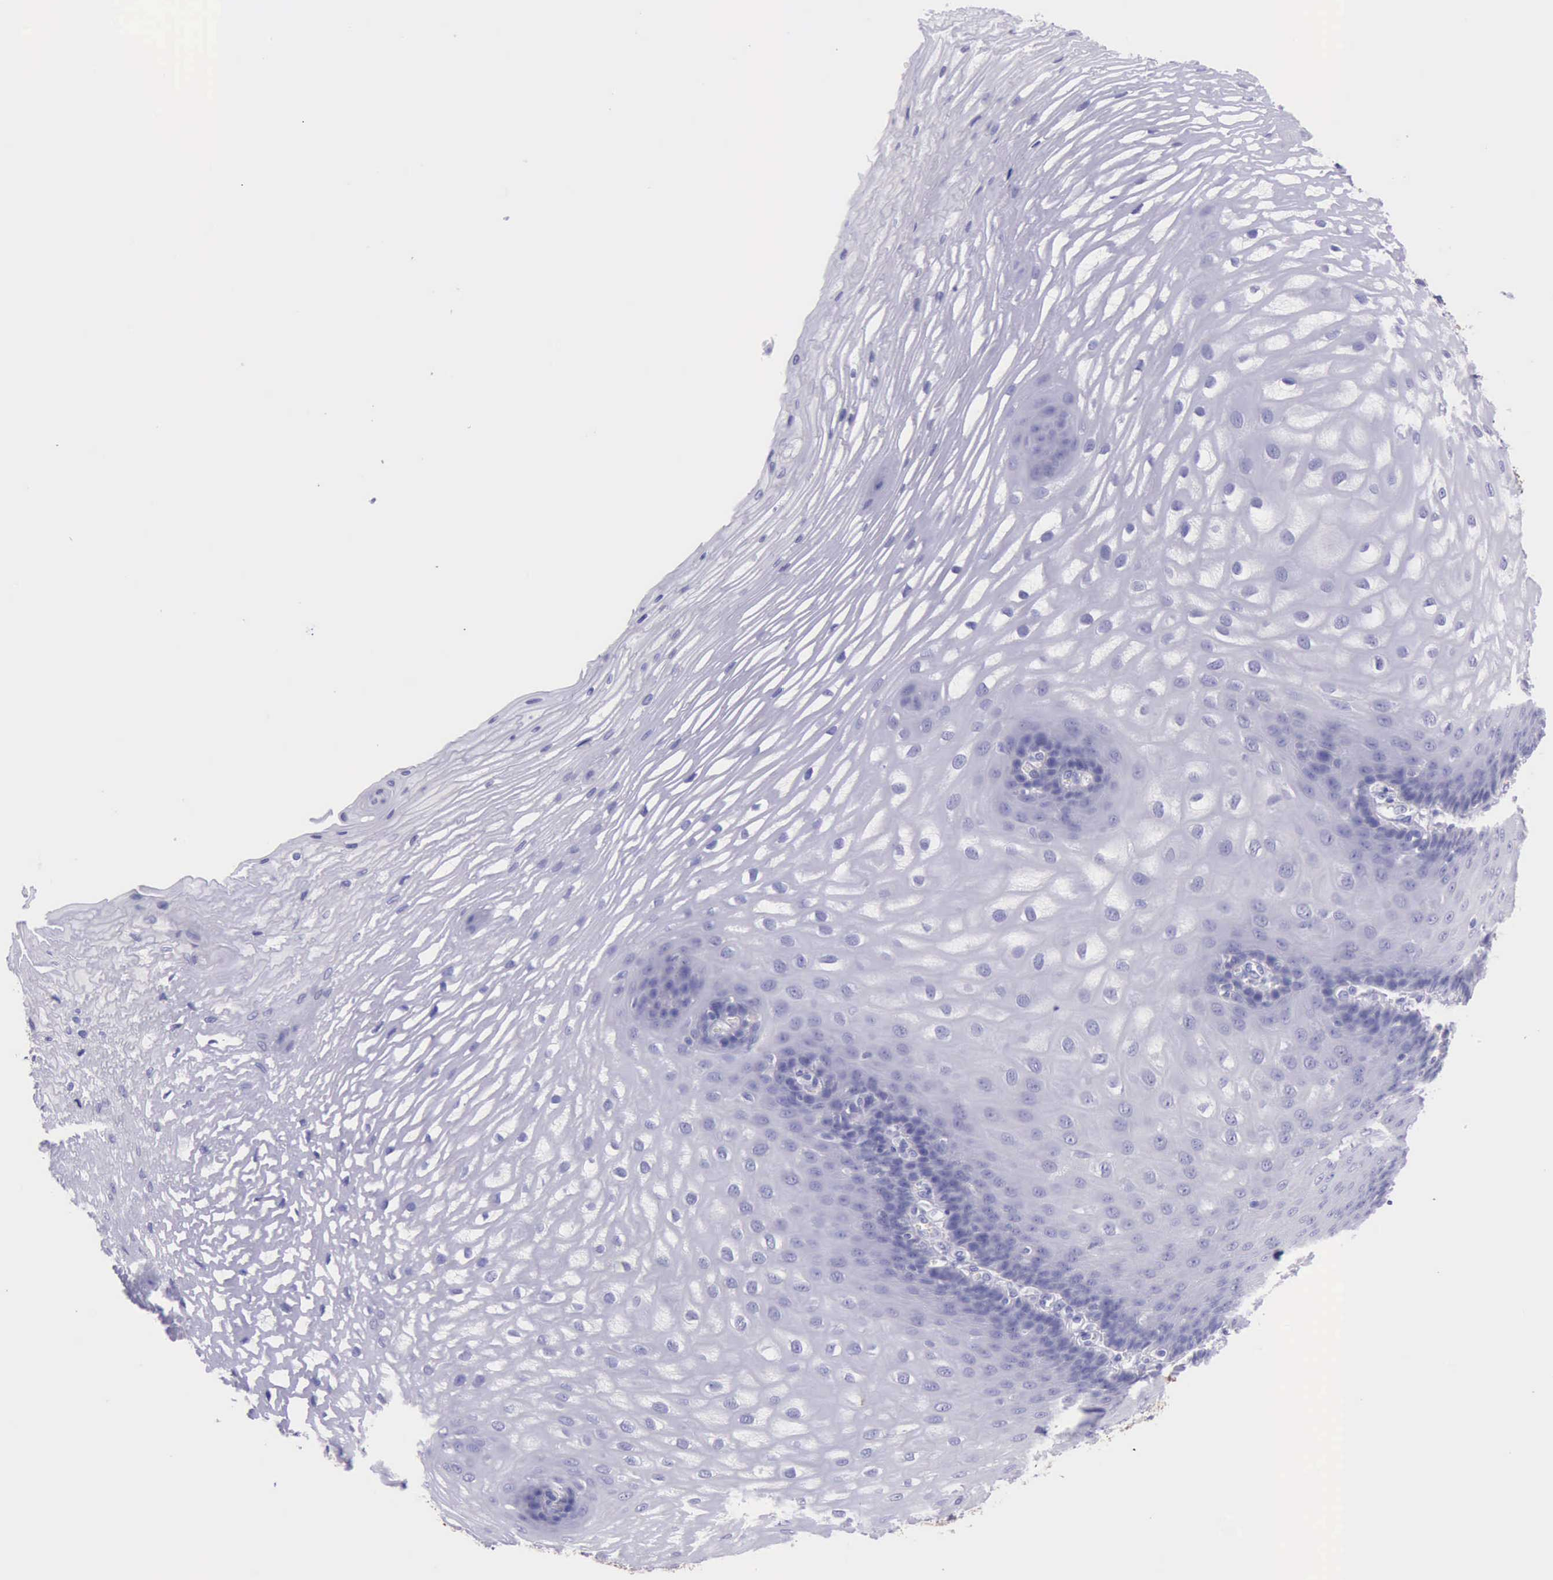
{"staining": {"intensity": "negative", "quantity": "none", "location": "none"}, "tissue": "esophagus", "cell_type": "Squamous epithelial cells", "image_type": "normal", "snomed": [{"axis": "morphology", "description": "Normal tissue, NOS"}, {"axis": "morphology", "description": "Adenocarcinoma, NOS"}, {"axis": "topography", "description": "Esophagus"}, {"axis": "topography", "description": "Stomach"}], "caption": "A high-resolution image shows immunohistochemistry (IHC) staining of normal esophagus, which displays no significant staining in squamous epithelial cells. Nuclei are stained in blue.", "gene": "KRT8", "patient": {"sex": "male", "age": 62}}